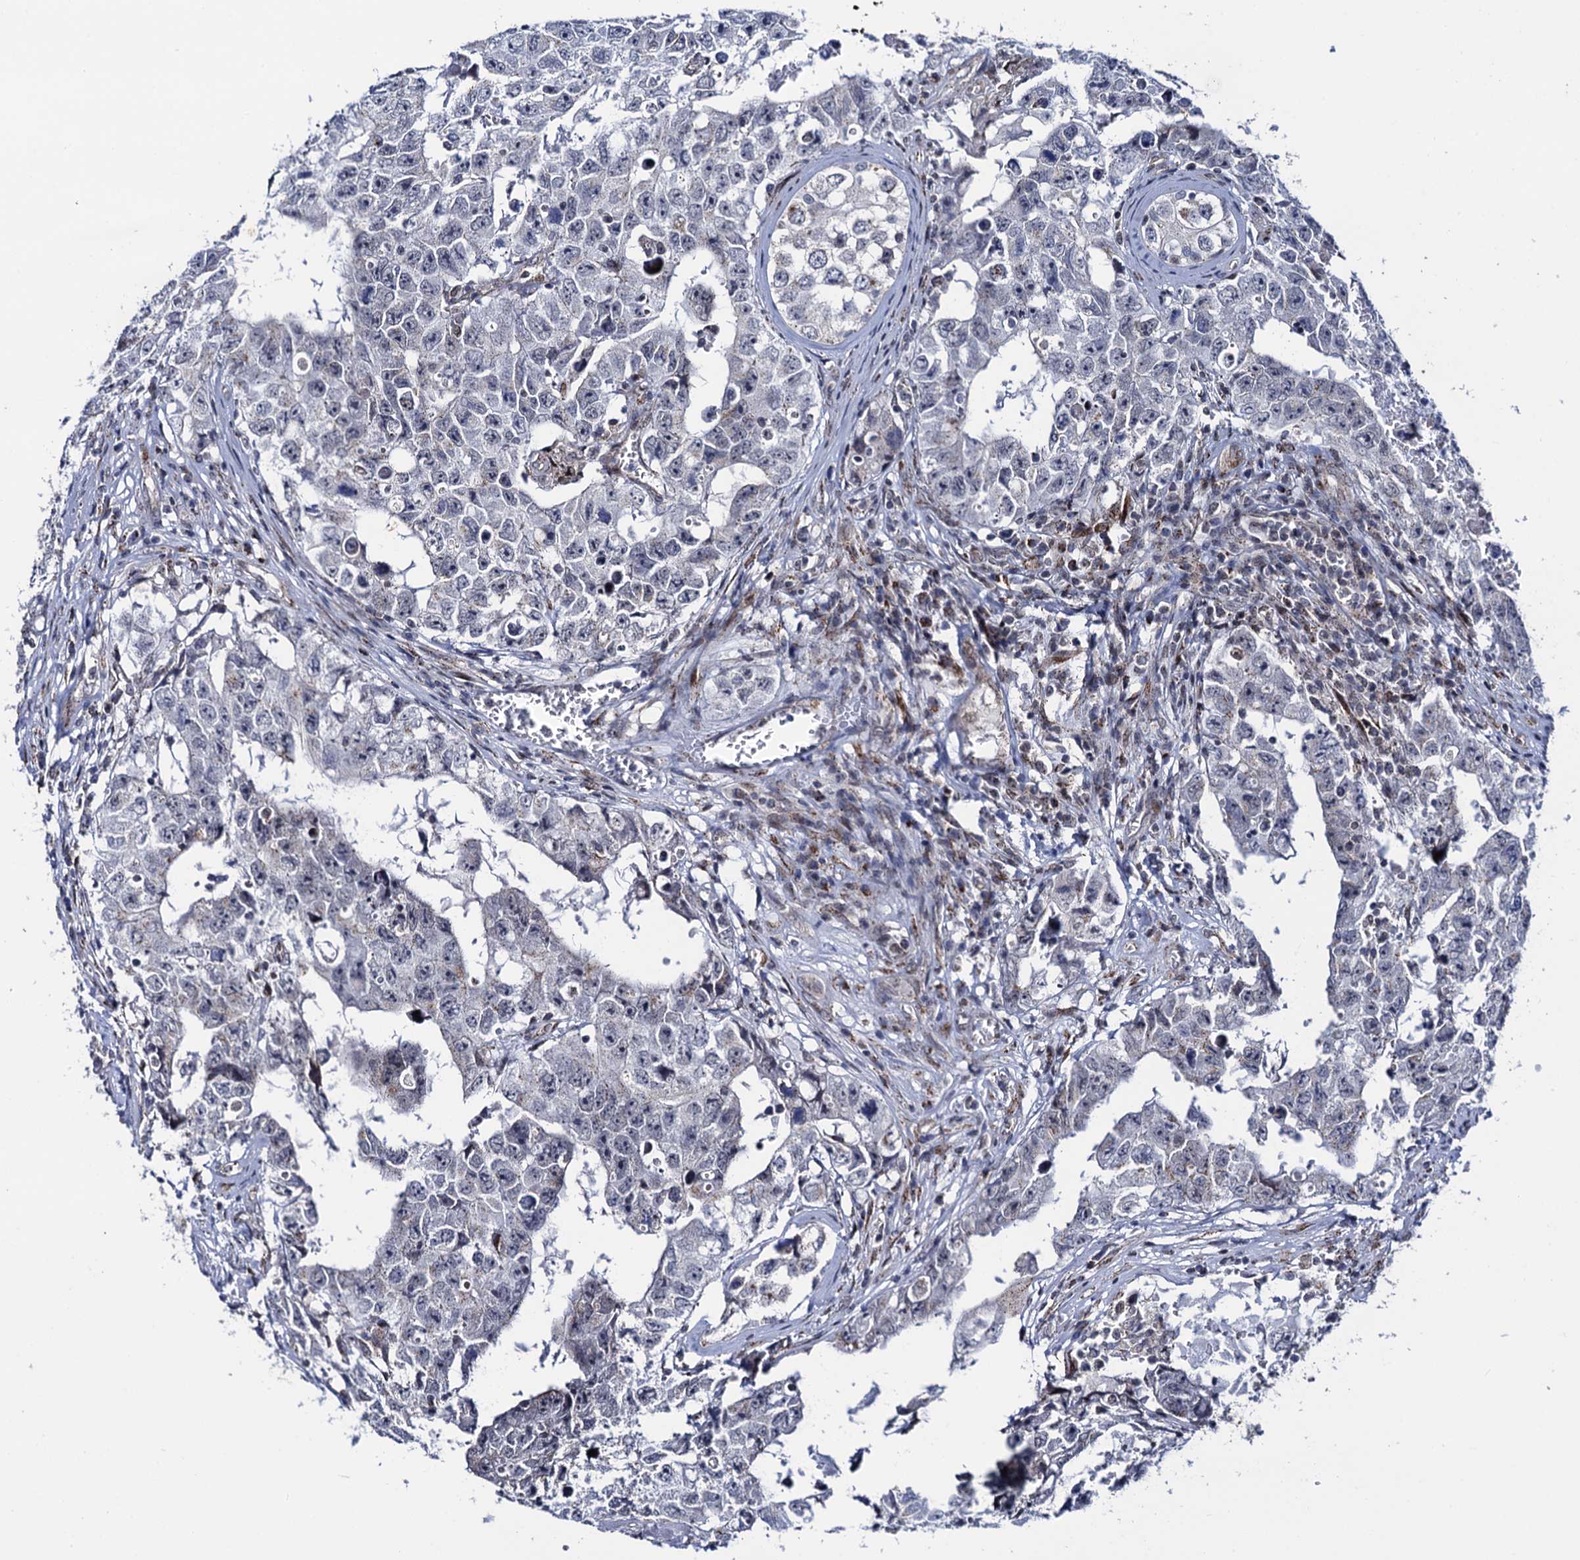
{"staining": {"intensity": "negative", "quantity": "none", "location": "none"}, "tissue": "testis cancer", "cell_type": "Tumor cells", "image_type": "cancer", "snomed": [{"axis": "morphology", "description": "Carcinoma, Embryonal, NOS"}, {"axis": "topography", "description": "Testis"}], "caption": "This is an IHC histopathology image of human testis embryonal carcinoma. There is no expression in tumor cells.", "gene": "THAP2", "patient": {"sex": "male", "age": 17}}